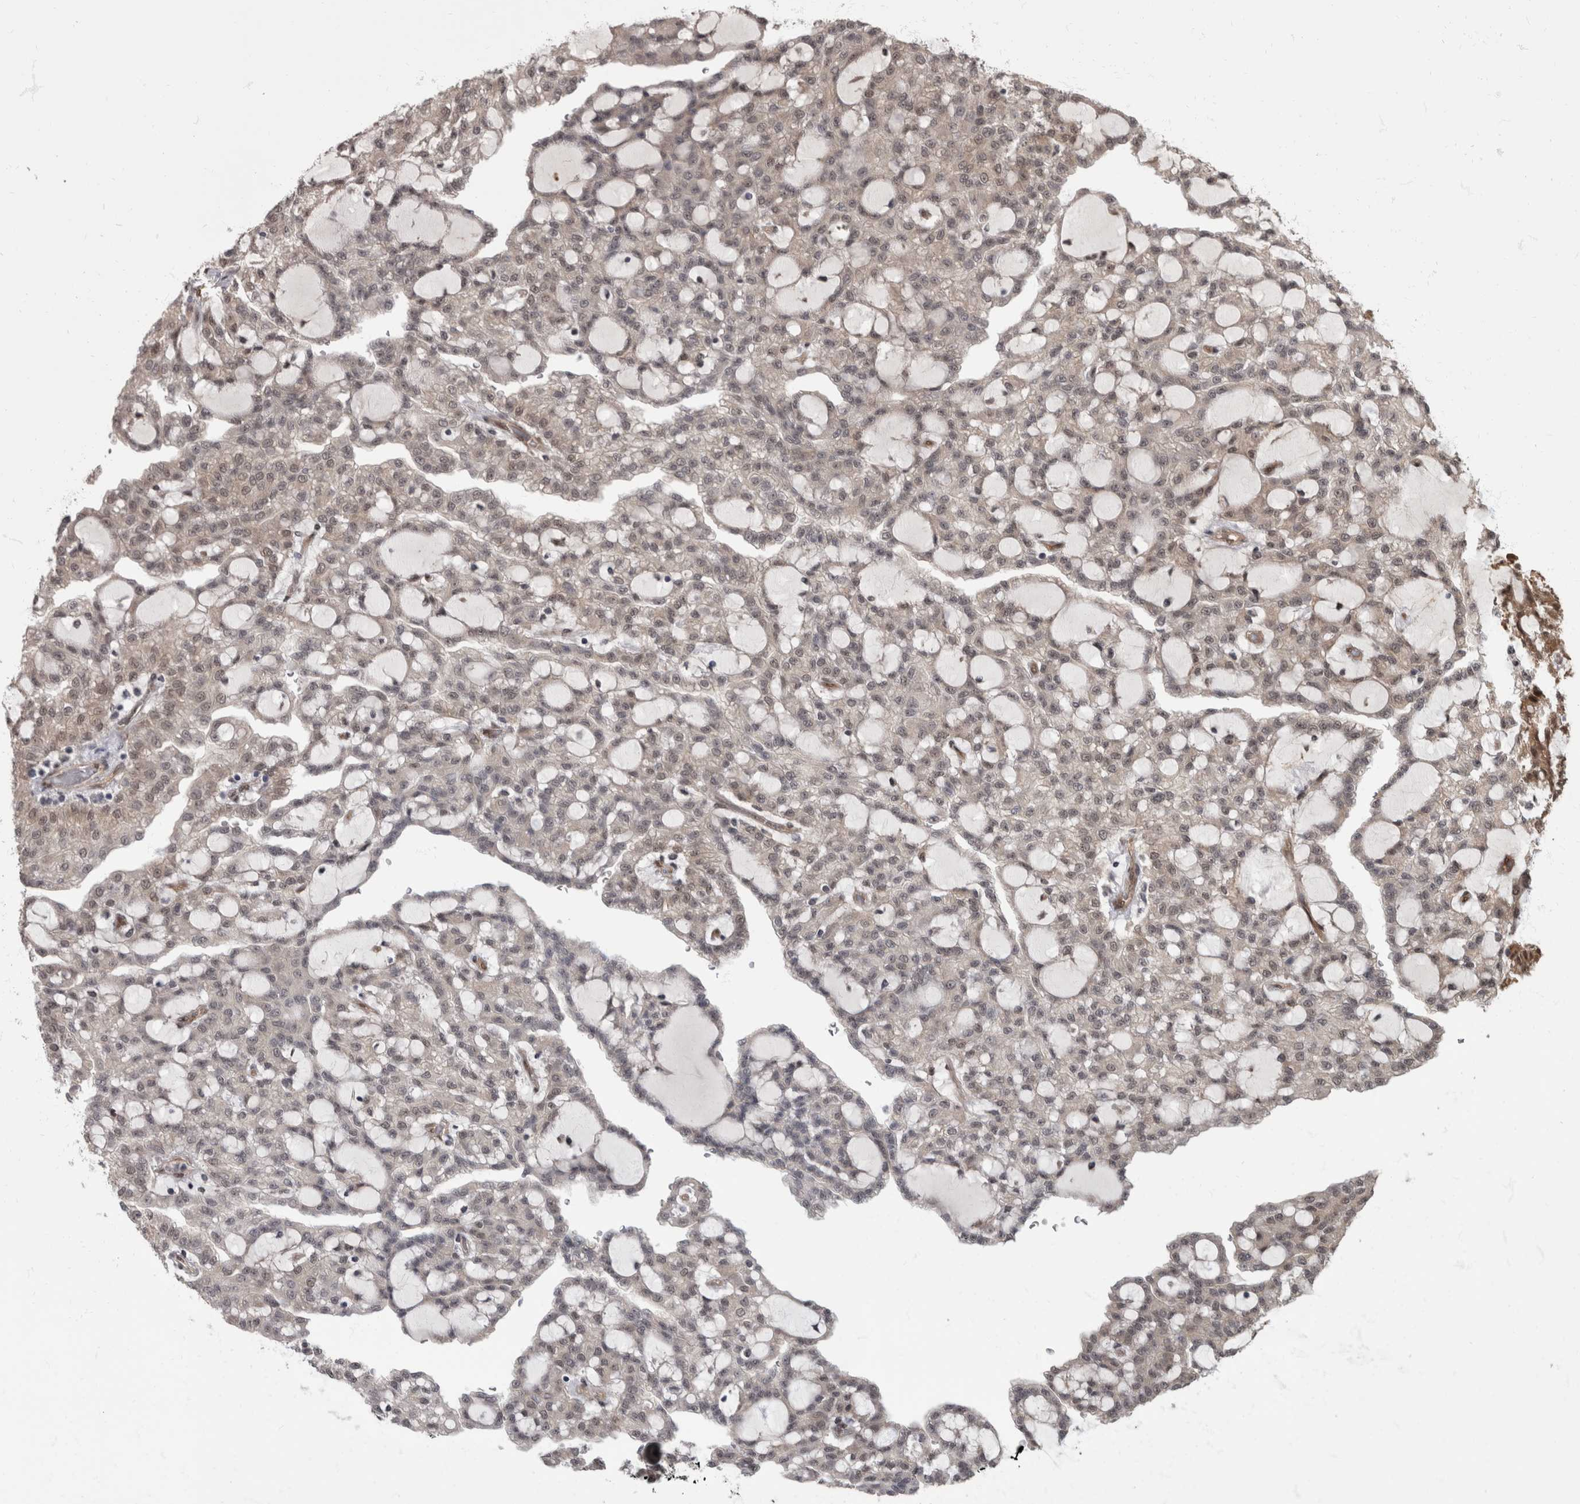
{"staining": {"intensity": "weak", "quantity": "<25%", "location": "nuclear"}, "tissue": "renal cancer", "cell_type": "Tumor cells", "image_type": "cancer", "snomed": [{"axis": "morphology", "description": "Adenocarcinoma, NOS"}, {"axis": "topography", "description": "Kidney"}], "caption": "A histopathology image of renal adenocarcinoma stained for a protein reveals no brown staining in tumor cells.", "gene": "AKT3", "patient": {"sex": "male", "age": 63}}